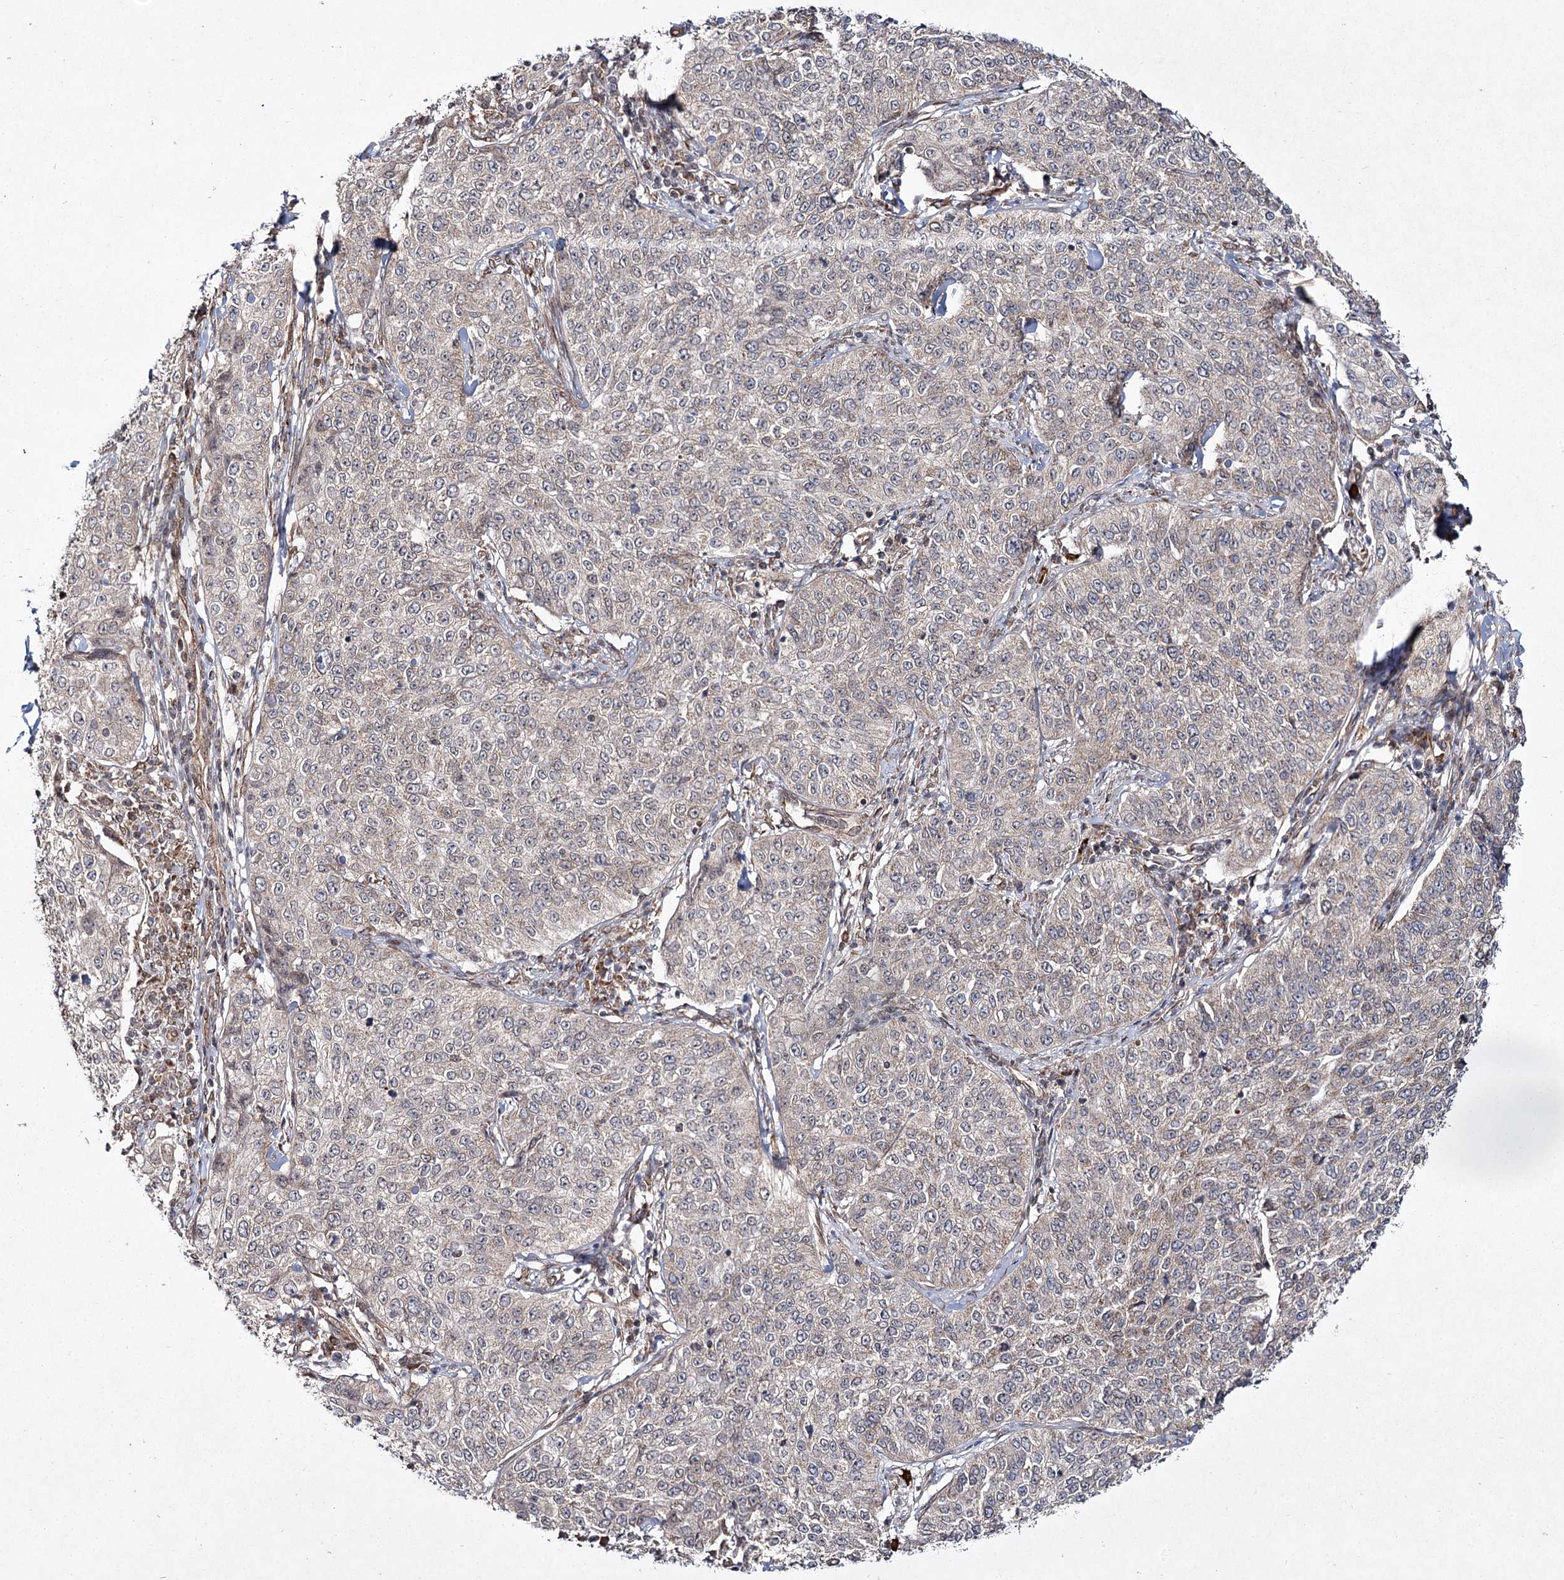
{"staining": {"intensity": "negative", "quantity": "none", "location": "none"}, "tissue": "cervical cancer", "cell_type": "Tumor cells", "image_type": "cancer", "snomed": [{"axis": "morphology", "description": "Squamous cell carcinoma, NOS"}, {"axis": "topography", "description": "Cervix"}], "caption": "This histopathology image is of cervical cancer stained with immunohistochemistry to label a protein in brown with the nuclei are counter-stained blue. There is no staining in tumor cells.", "gene": "TRNT1", "patient": {"sex": "female", "age": 35}}